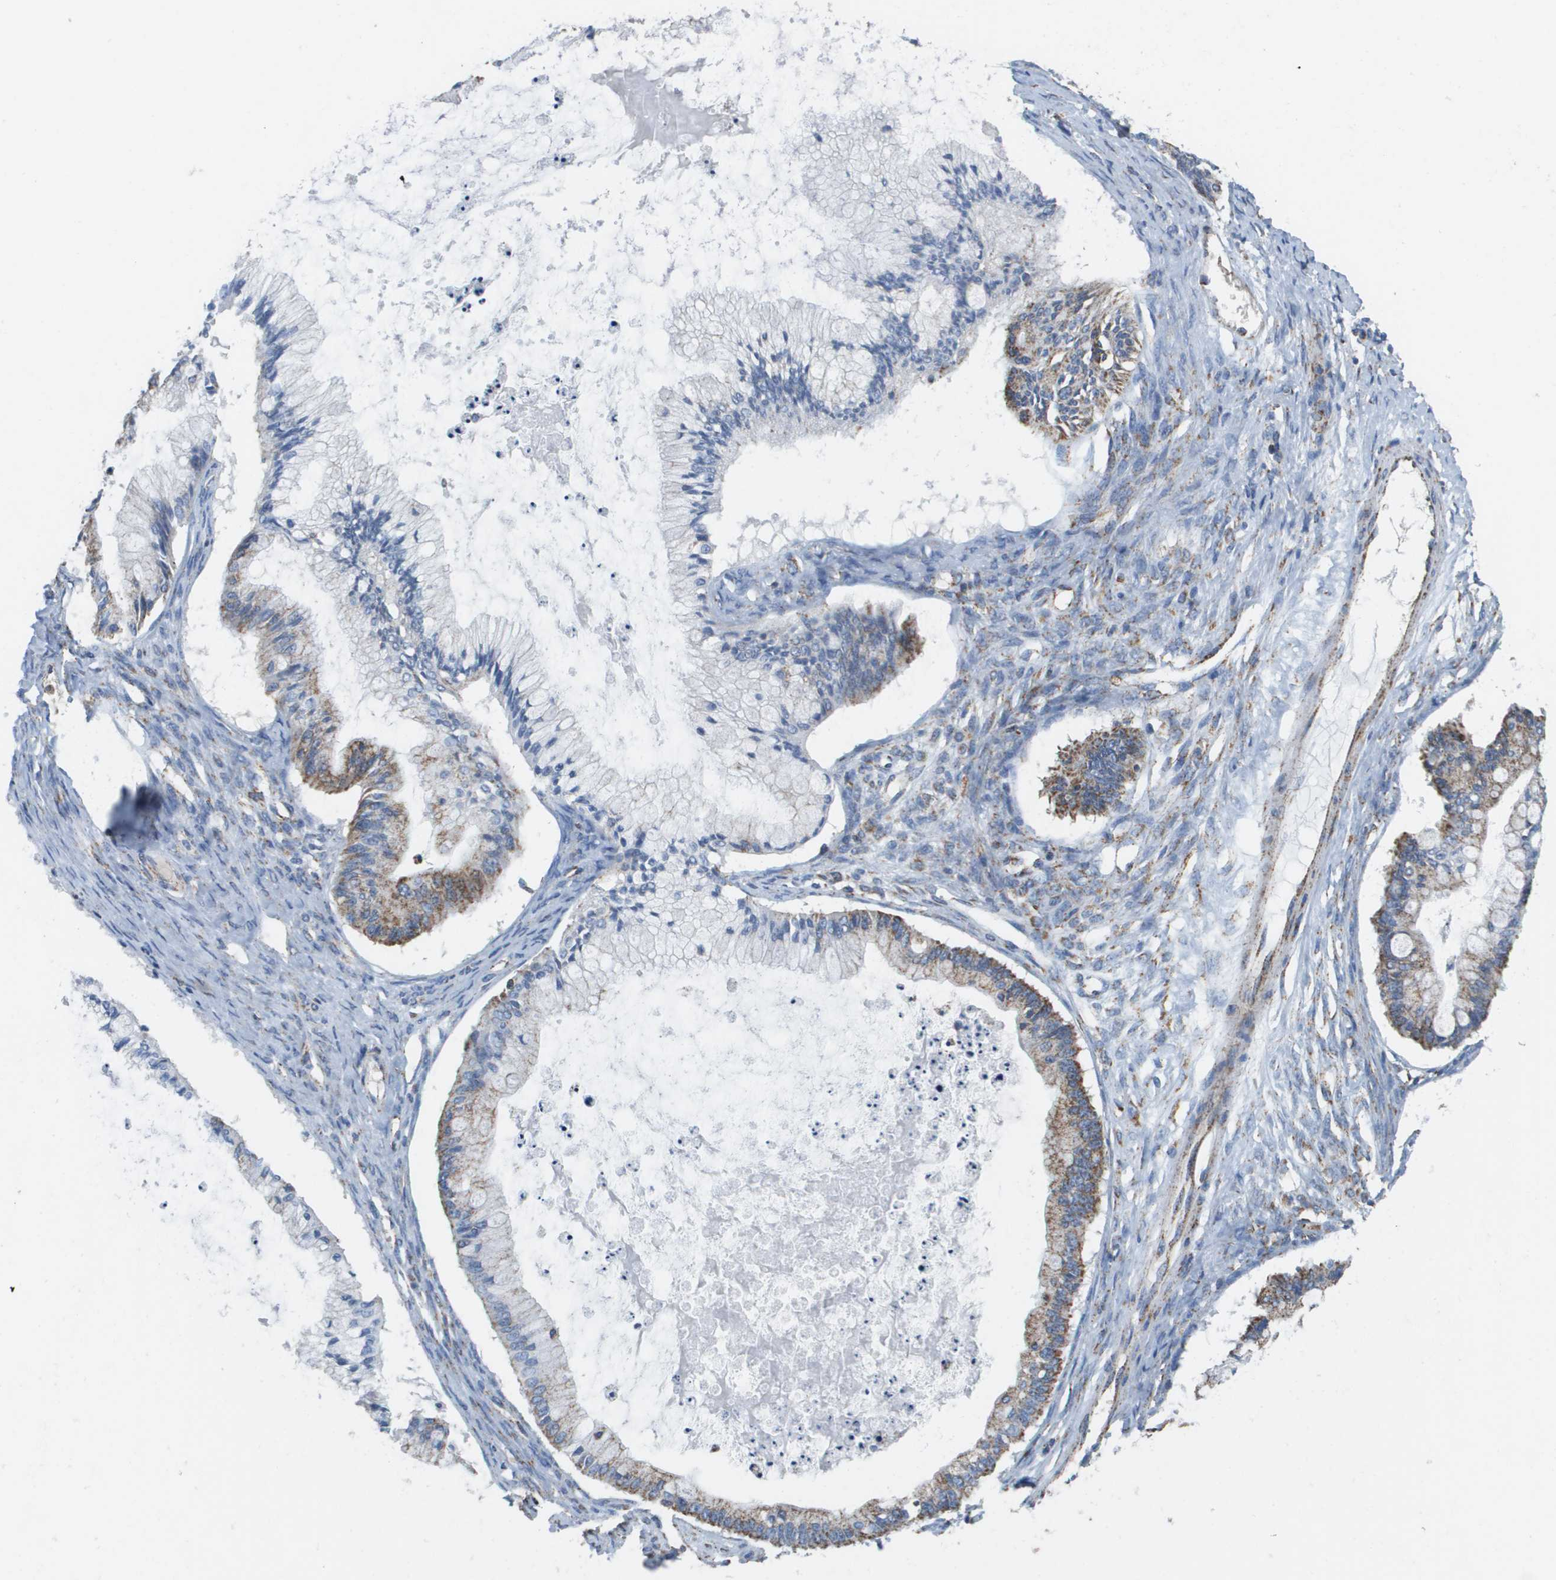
{"staining": {"intensity": "moderate", "quantity": ">75%", "location": "cytoplasmic/membranous"}, "tissue": "ovarian cancer", "cell_type": "Tumor cells", "image_type": "cancer", "snomed": [{"axis": "morphology", "description": "Cystadenocarcinoma, mucinous, NOS"}, {"axis": "topography", "description": "Ovary"}], "caption": "Mucinous cystadenocarcinoma (ovarian) stained with a protein marker exhibits moderate staining in tumor cells.", "gene": "ATP5F1B", "patient": {"sex": "female", "age": 57}}